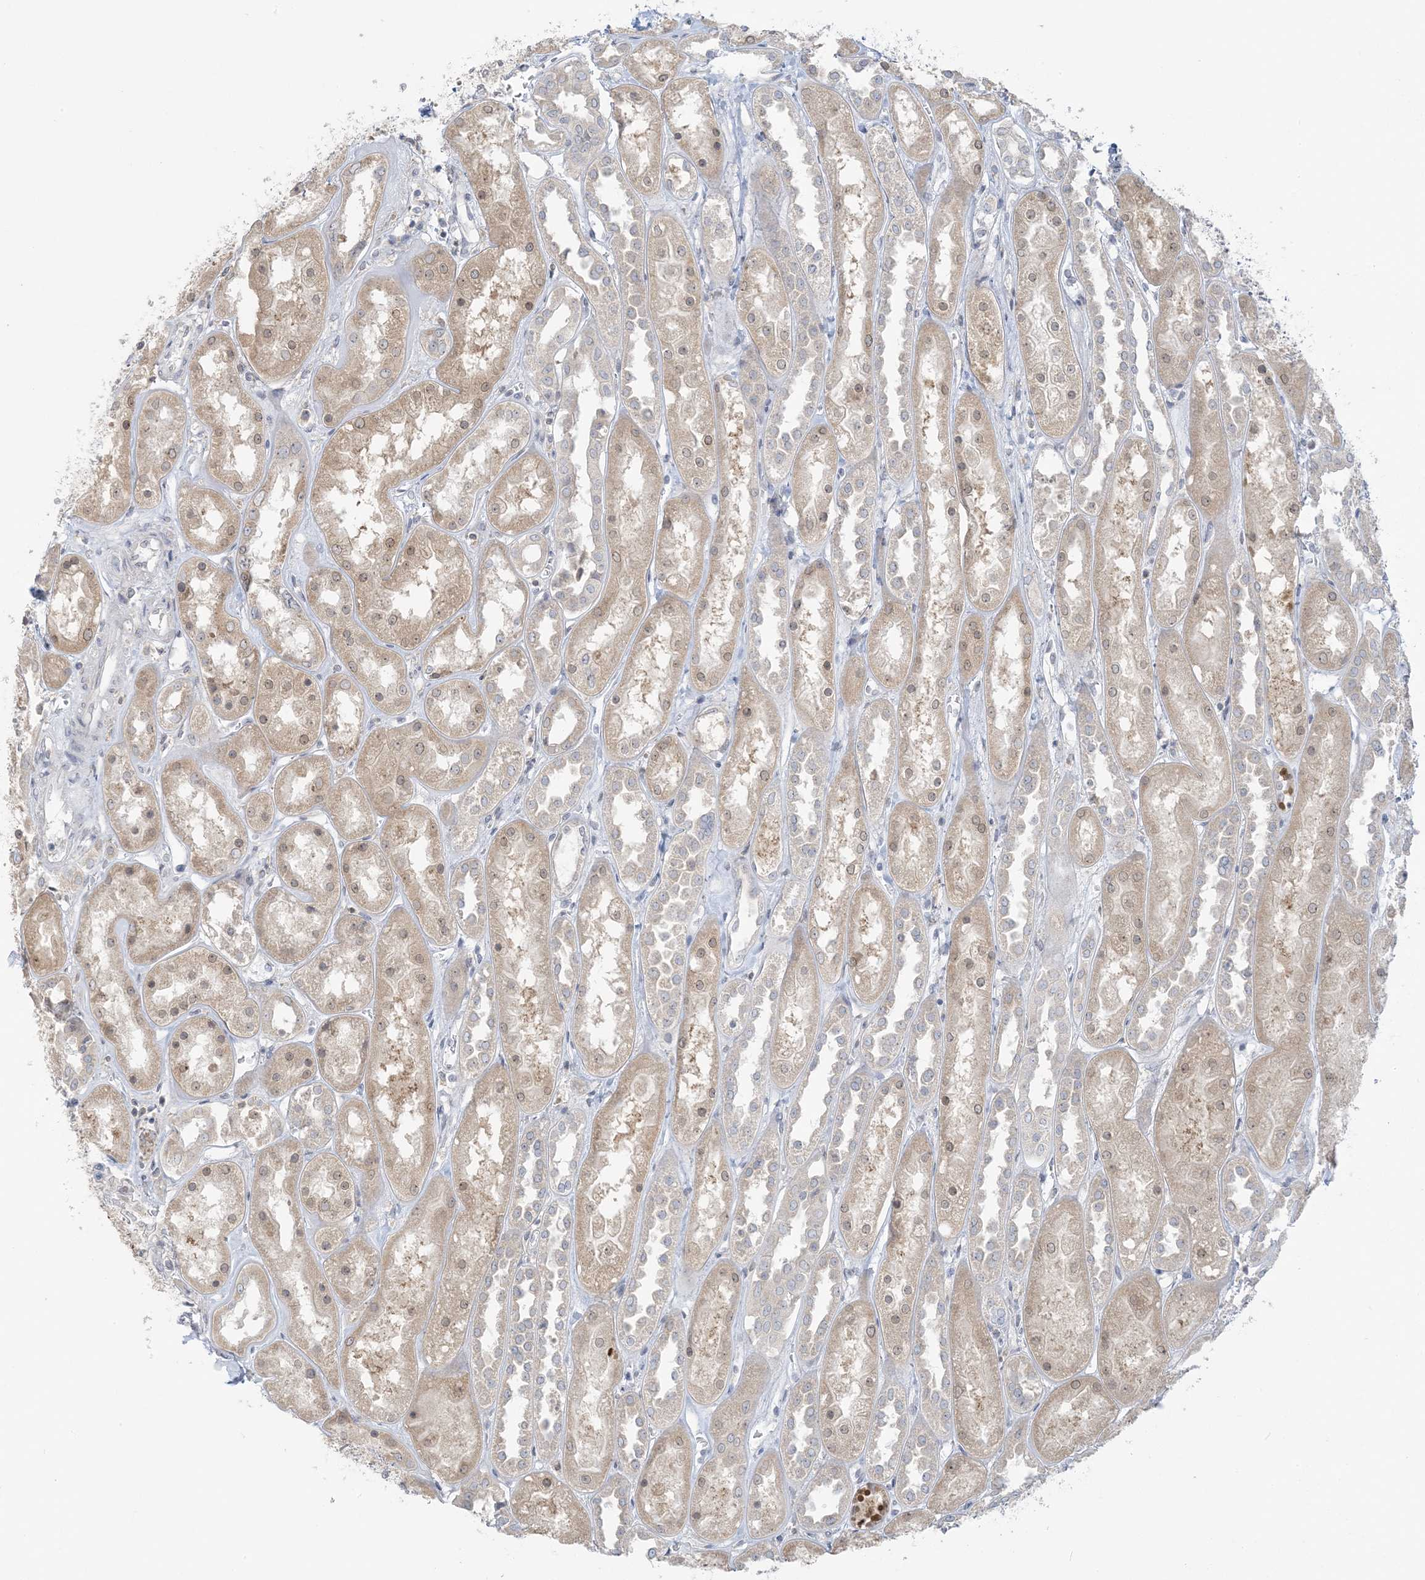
{"staining": {"intensity": "negative", "quantity": "none", "location": "none"}, "tissue": "kidney", "cell_type": "Cells in glomeruli", "image_type": "normal", "snomed": [{"axis": "morphology", "description": "Normal tissue, NOS"}, {"axis": "topography", "description": "Kidney"}], "caption": "Cells in glomeruli show no significant protein staining in unremarkable kidney. (DAB IHC, high magnification).", "gene": "EEFSEC", "patient": {"sex": "male", "age": 70}}